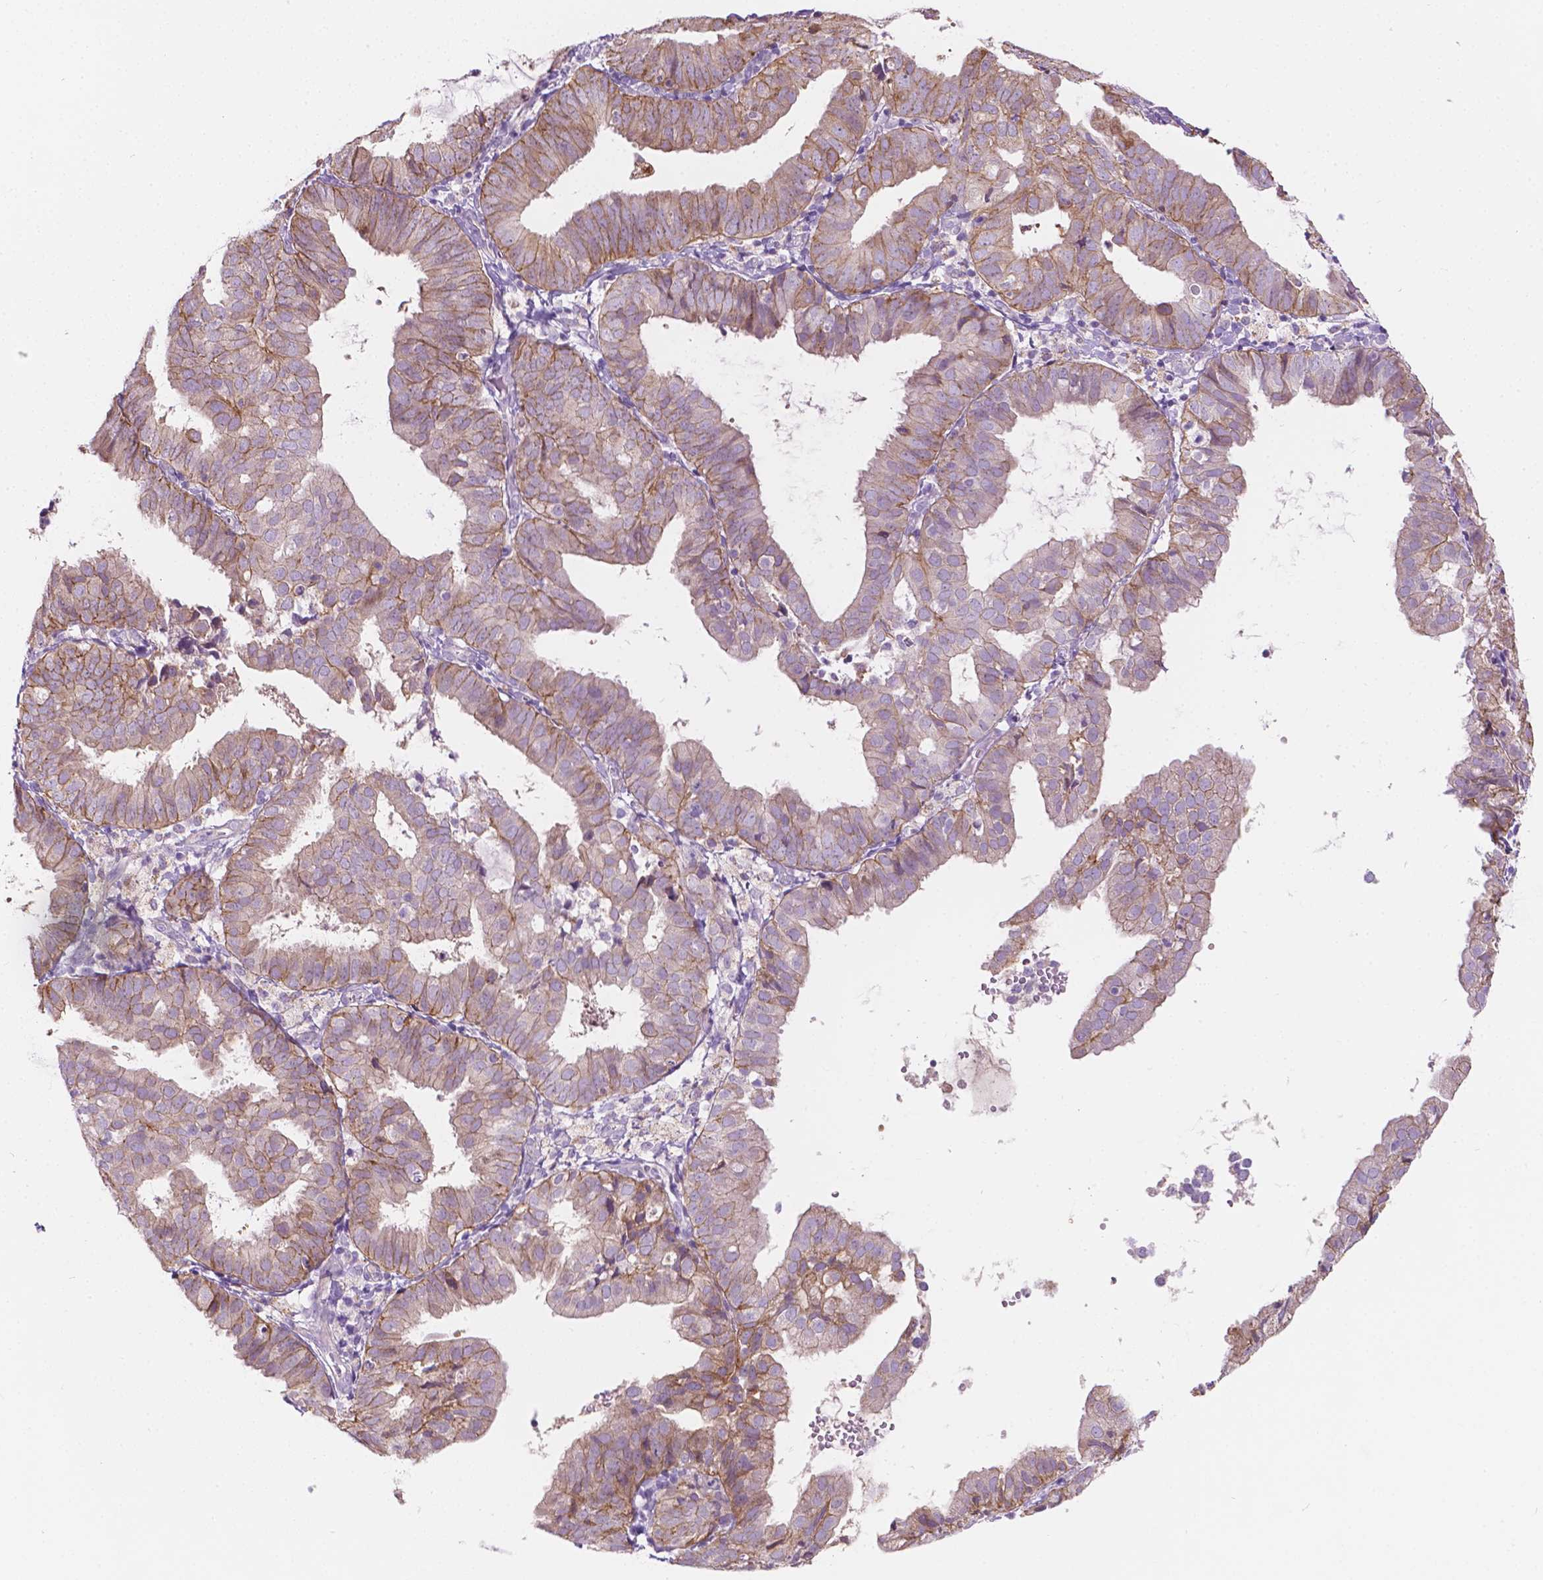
{"staining": {"intensity": "weak", "quantity": ">75%", "location": "cytoplasmic/membranous"}, "tissue": "endometrial cancer", "cell_type": "Tumor cells", "image_type": "cancer", "snomed": [{"axis": "morphology", "description": "Adenocarcinoma, NOS"}, {"axis": "topography", "description": "Endometrium"}], "caption": "Tumor cells exhibit low levels of weak cytoplasmic/membranous positivity in approximately >75% of cells in human endometrial cancer (adenocarcinoma).", "gene": "NOS1AP", "patient": {"sex": "female", "age": 80}}